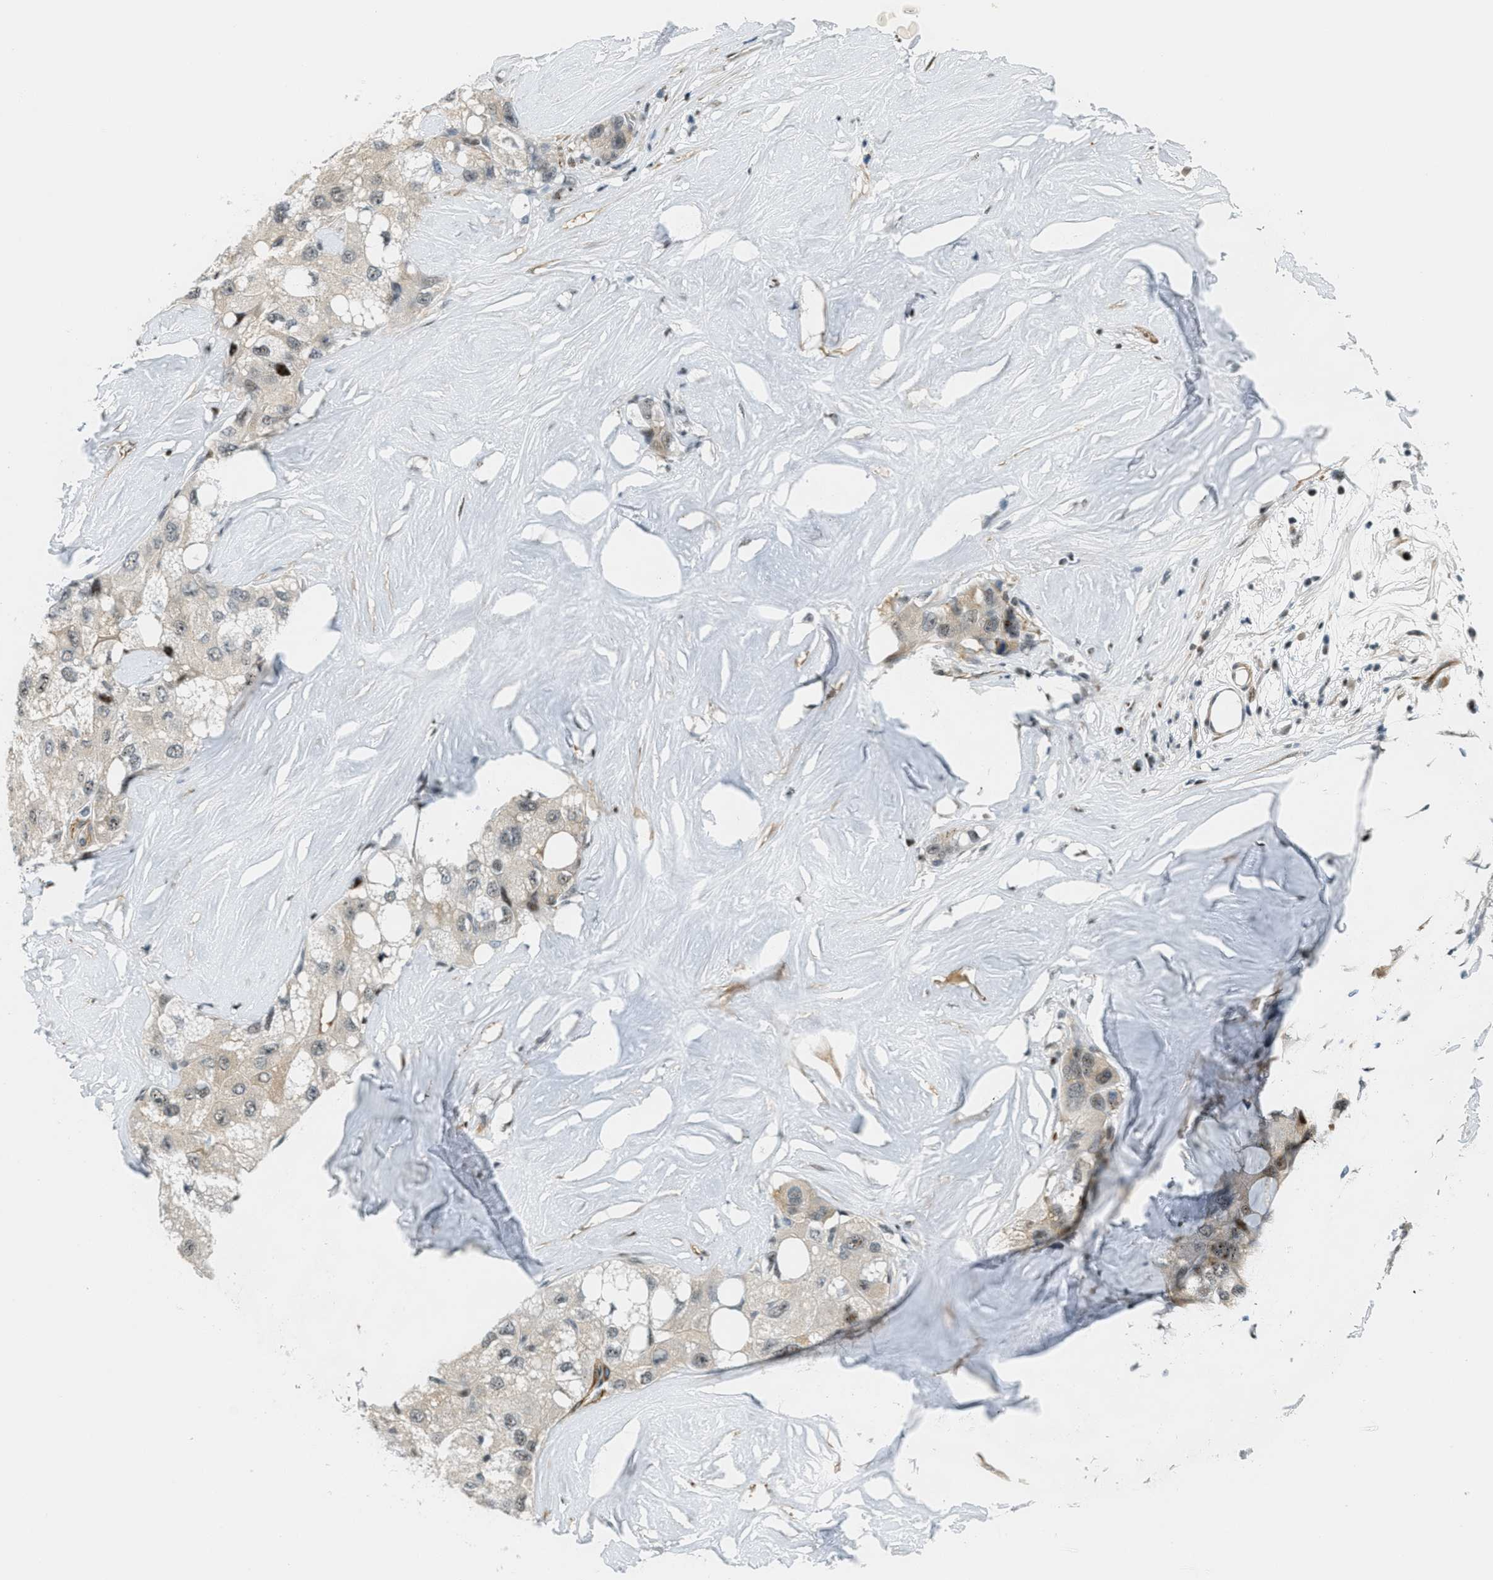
{"staining": {"intensity": "negative", "quantity": "none", "location": "none"}, "tissue": "liver cancer", "cell_type": "Tumor cells", "image_type": "cancer", "snomed": [{"axis": "morphology", "description": "Carcinoma, Hepatocellular, NOS"}, {"axis": "topography", "description": "Liver"}], "caption": "Immunohistochemistry (IHC) photomicrograph of hepatocellular carcinoma (liver) stained for a protein (brown), which exhibits no staining in tumor cells. (Immunohistochemistry (IHC), brightfield microscopy, high magnification).", "gene": "ZDHHC23", "patient": {"sex": "male", "age": 80}}